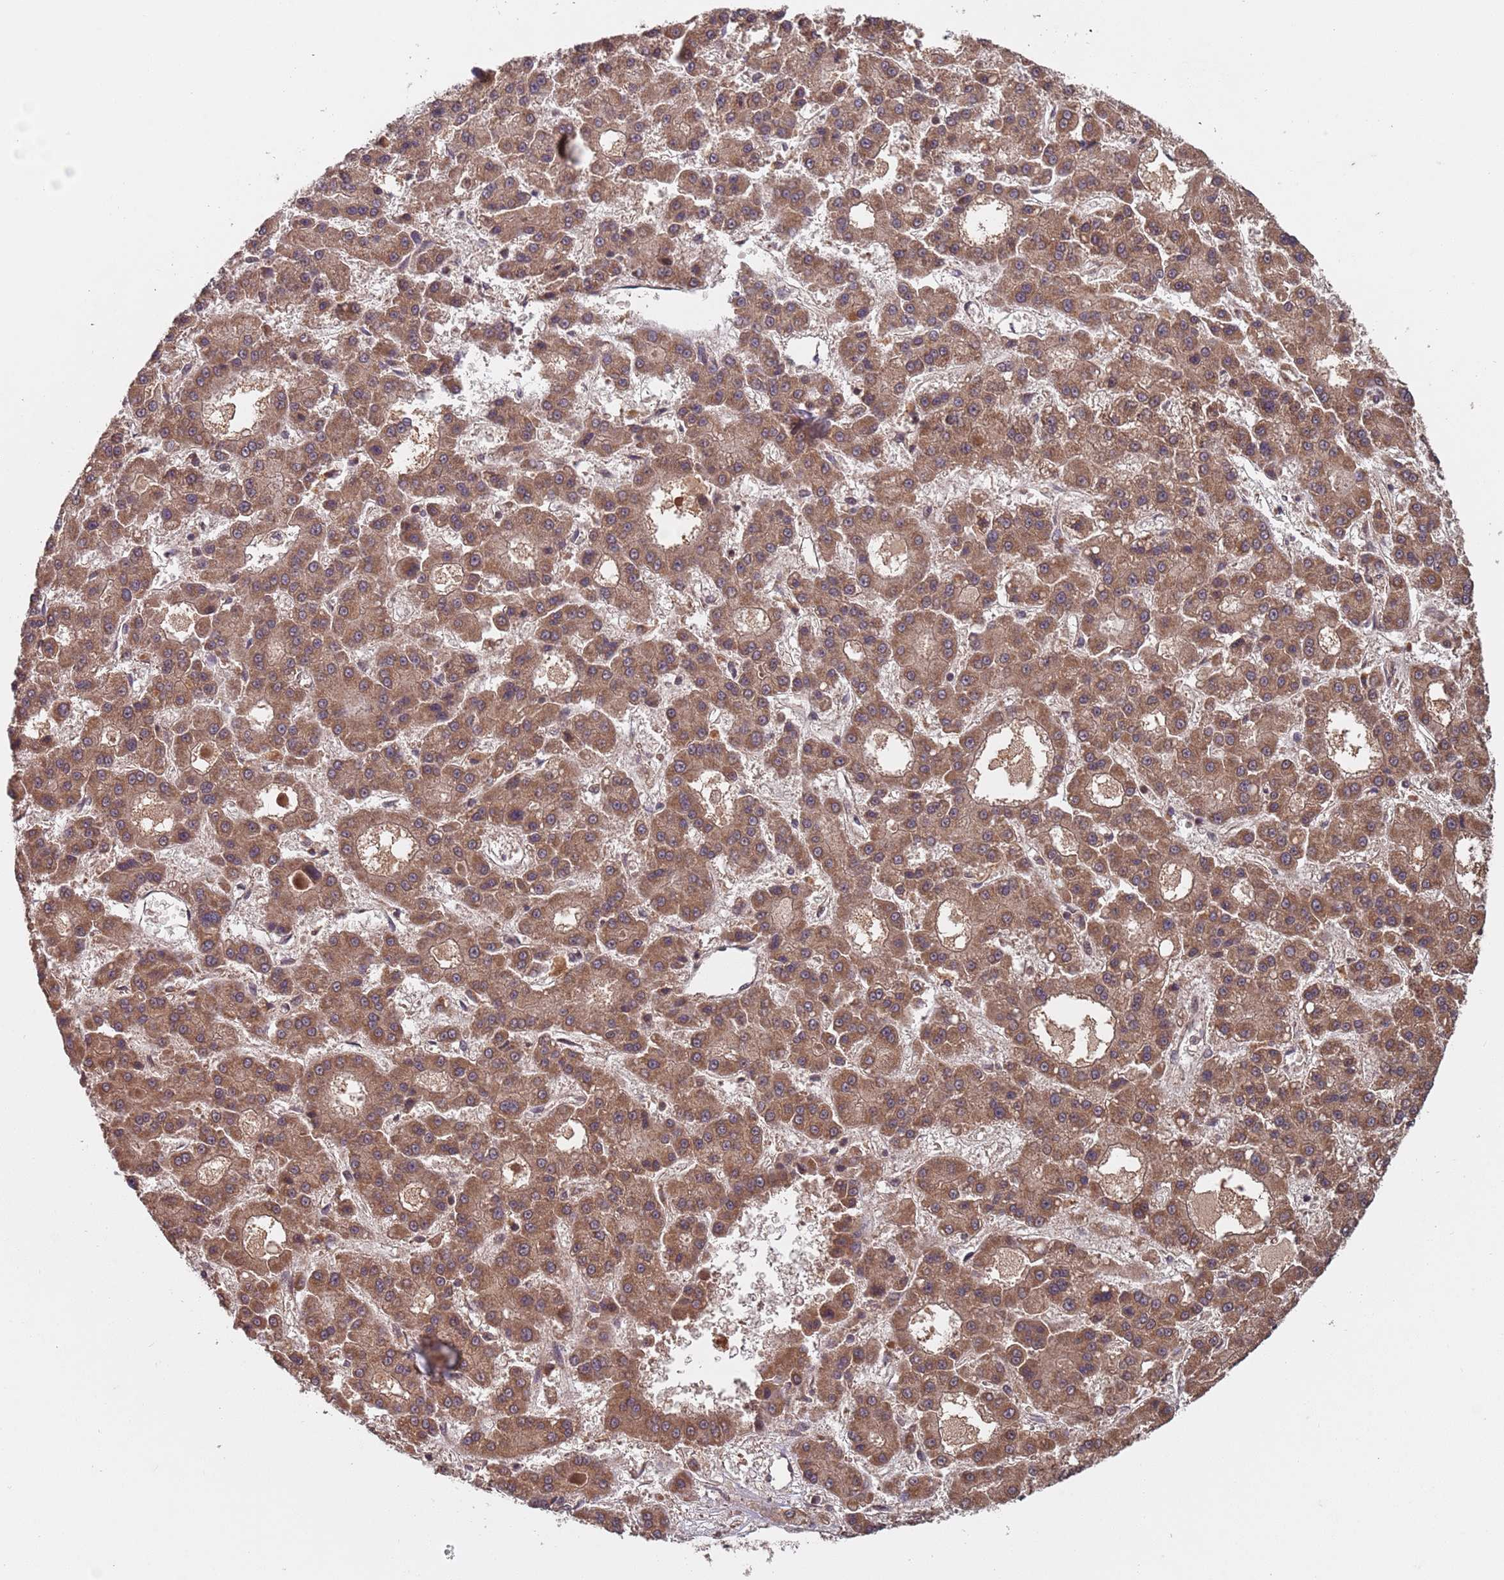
{"staining": {"intensity": "moderate", "quantity": ">75%", "location": "cytoplasmic/membranous"}, "tissue": "liver cancer", "cell_type": "Tumor cells", "image_type": "cancer", "snomed": [{"axis": "morphology", "description": "Carcinoma, Hepatocellular, NOS"}, {"axis": "topography", "description": "Liver"}], "caption": "Immunohistochemical staining of human liver cancer shows medium levels of moderate cytoplasmic/membranous positivity in about >75% of tumor cells.", "gene": "ERI1", "patient": {"sex": "male", "age": 70}}